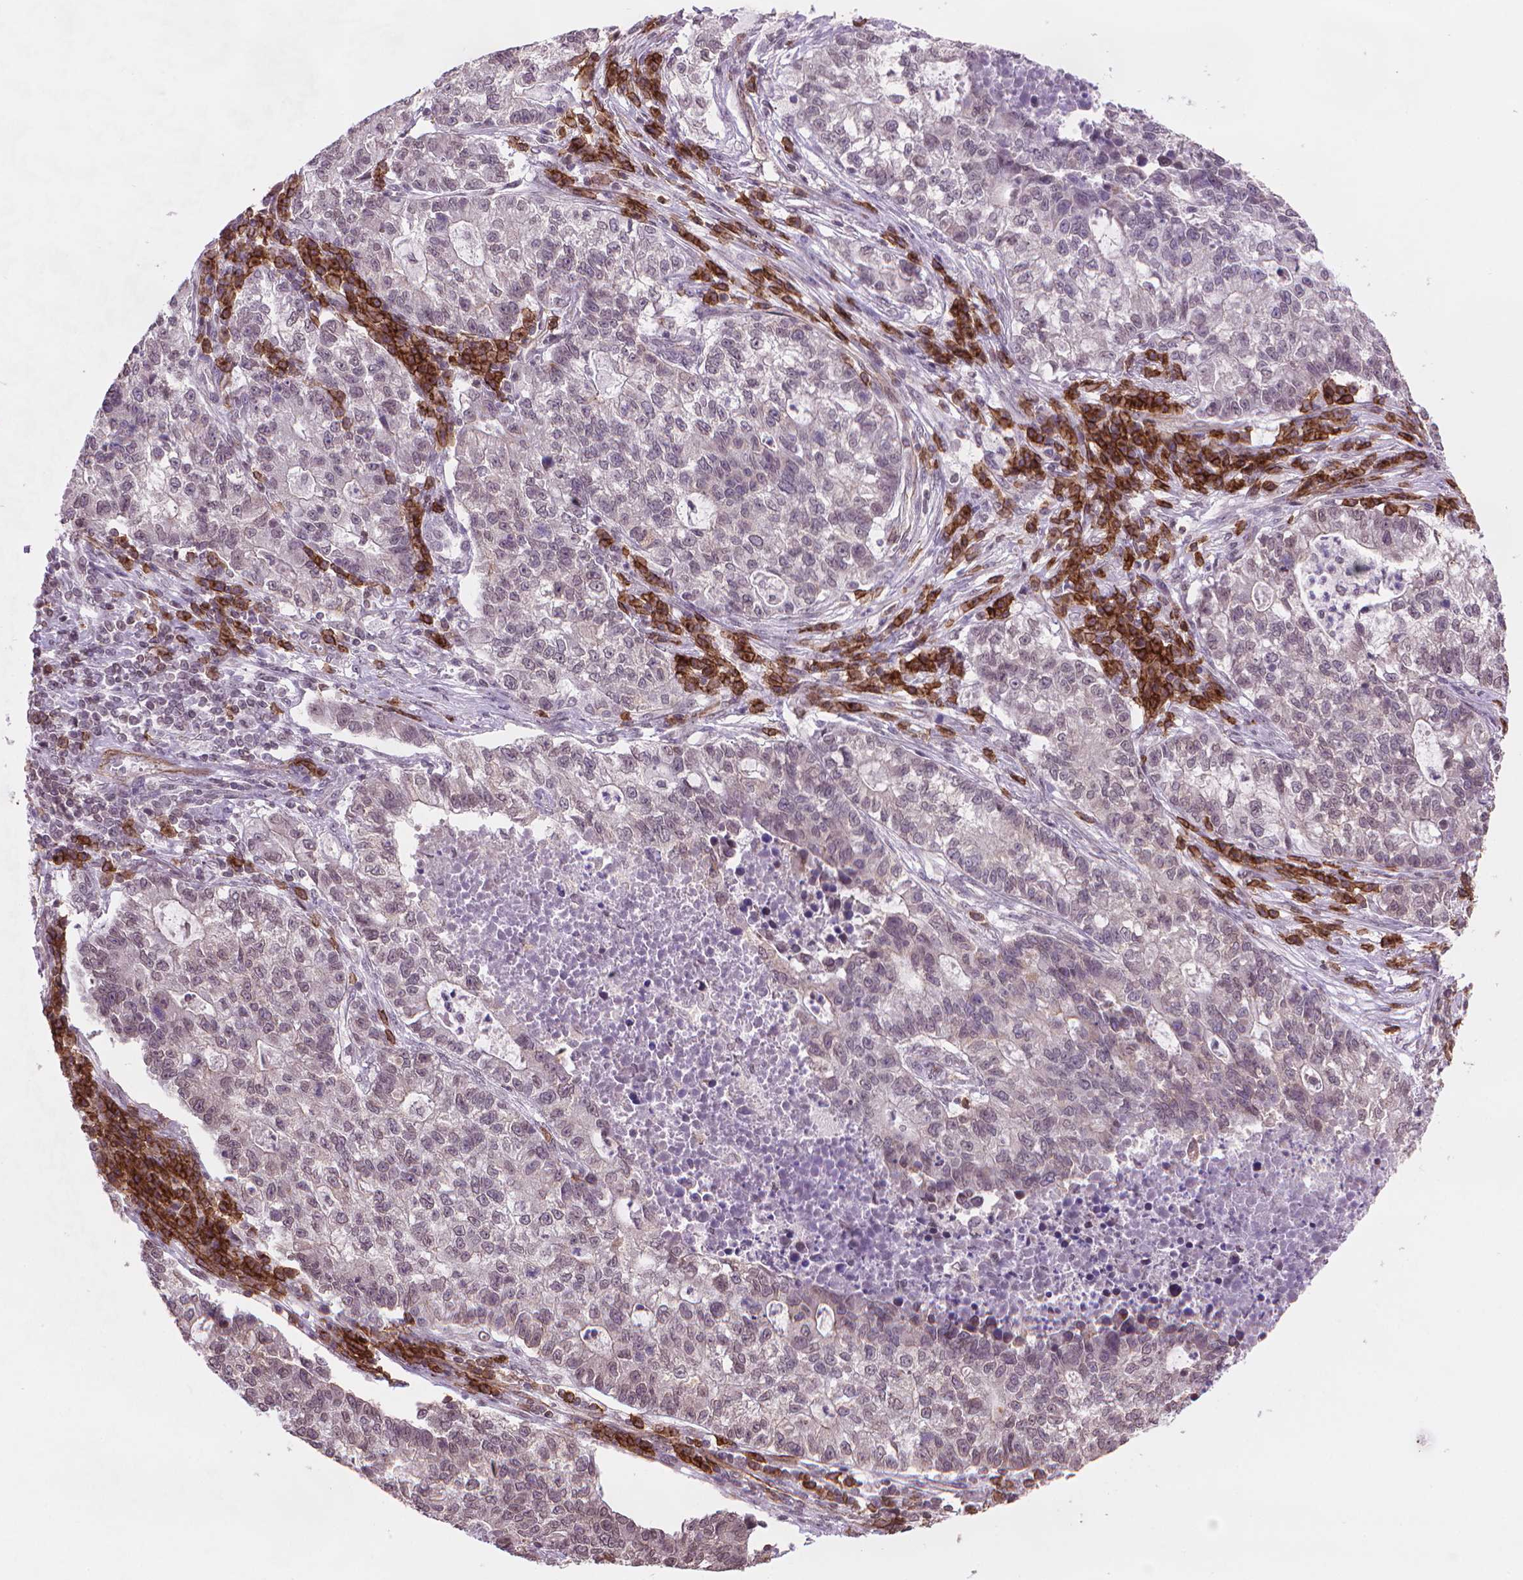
{"staining": {"intensity": "negative", "quantity": "none", "location": "none"}, "tissue": "lung cancer", "cell_type": "Tumor cells", "image_type": "cancer", "snomed": [{"axis": "morphology", "description": "Adenocarcinoma, NOS"}, {"axis": "topography", "description": "Lung"}], "caption": "A histopathology image of human lung cancer is negative for staining in tumor cells. (Brightfield microscopy of DAB IHC at high magnification).", "gene": "TMEM184A", "patient": {"sex": "male", "age": 57}}